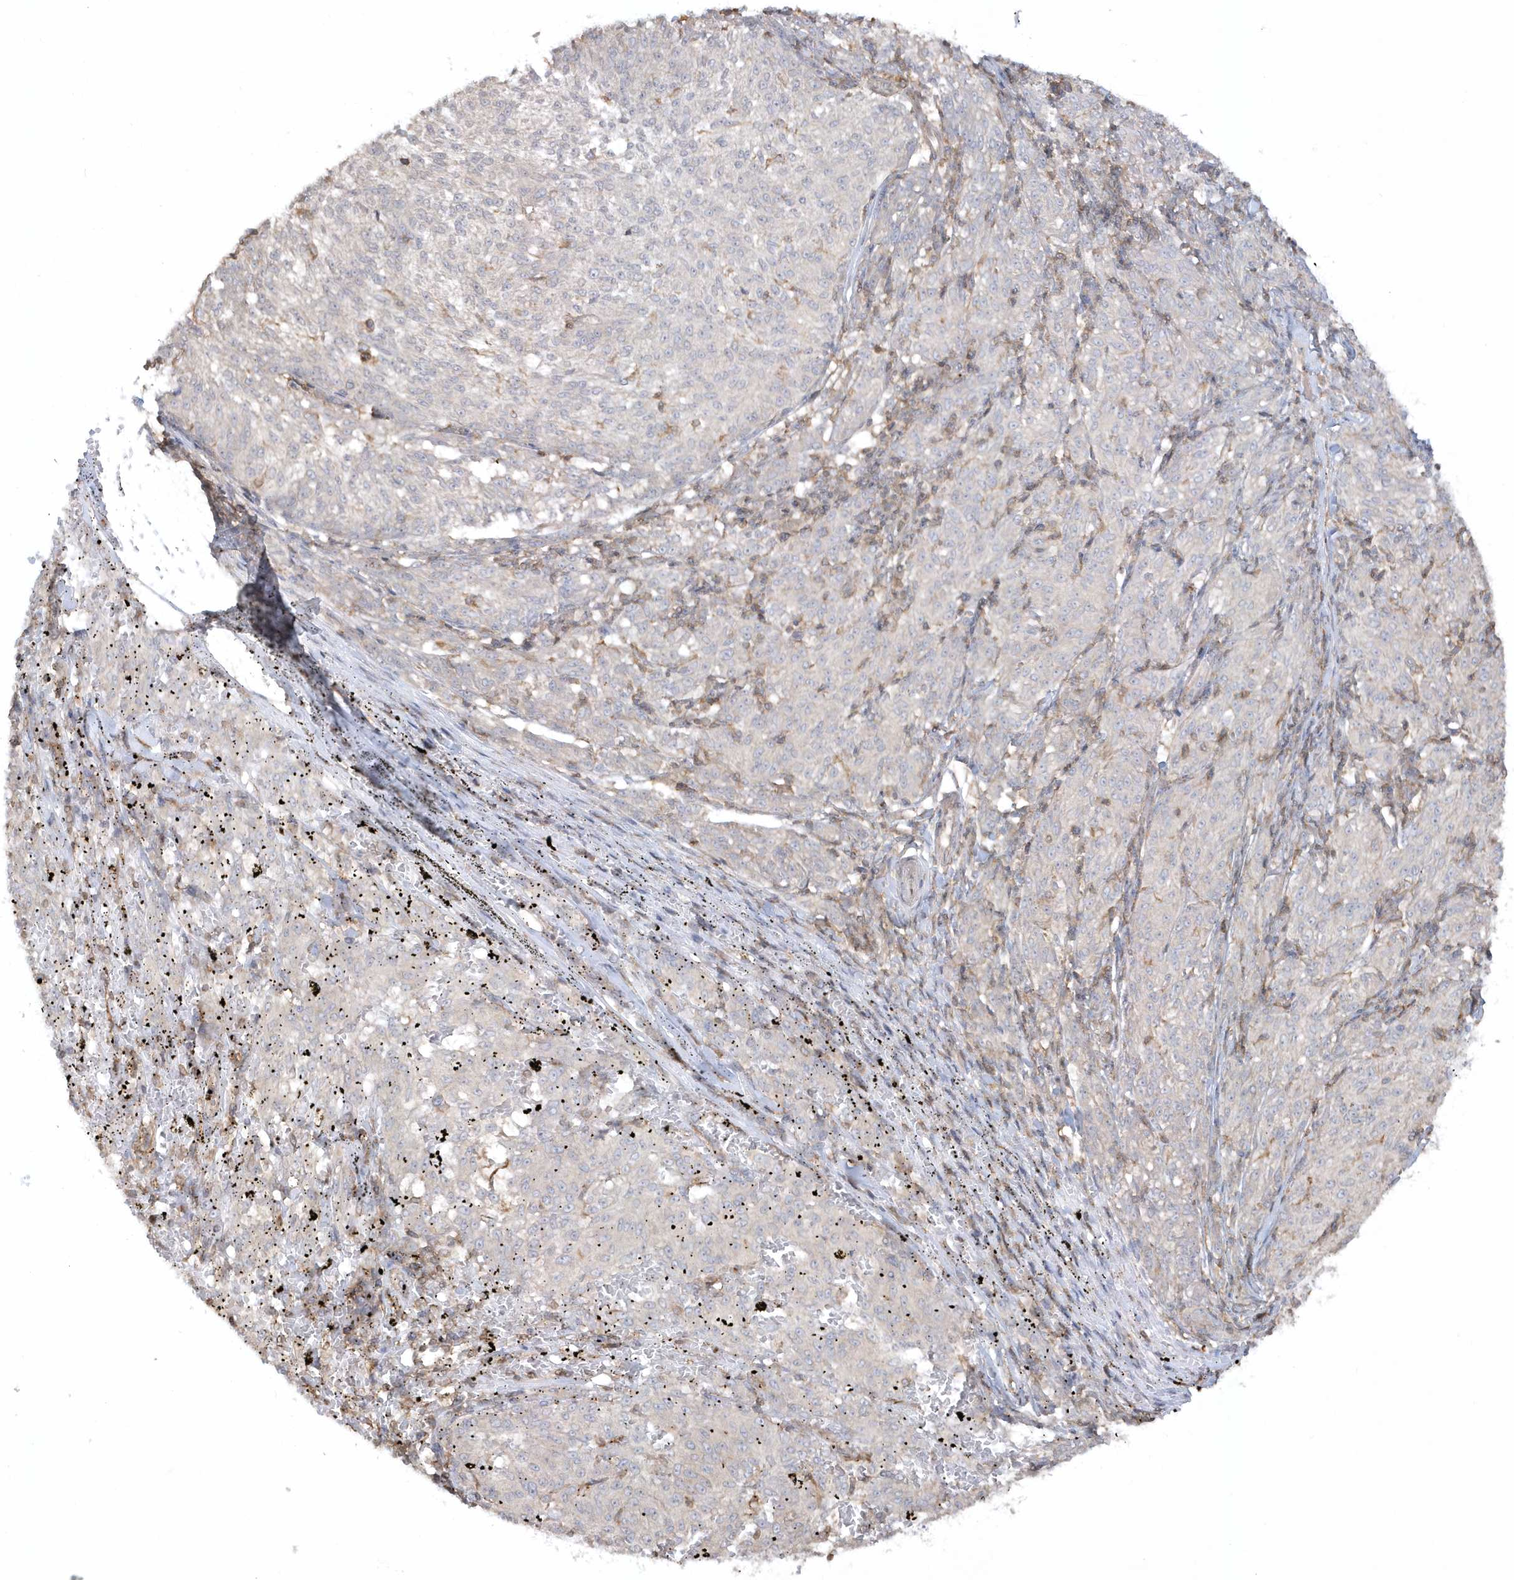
{"staining": {"intensity": "negative", "quantity": "none", "location": "none"}, "tissue": "melanoma", "cell_type": "Tumor cells", "image_type": "cancer", "snomed": [{"axis": "morphology", "description": "Malignant melanoma, NOS"}, {"axis": "topography", "description": "Skin"}], "caption": "Immunohistochemistry histopathology image of human malignant melanoma stained for a protein (brown), which exhibits no staining in tumor cells.", "gene": "BSN", "patient": {"sex": "female", "age": 72}}